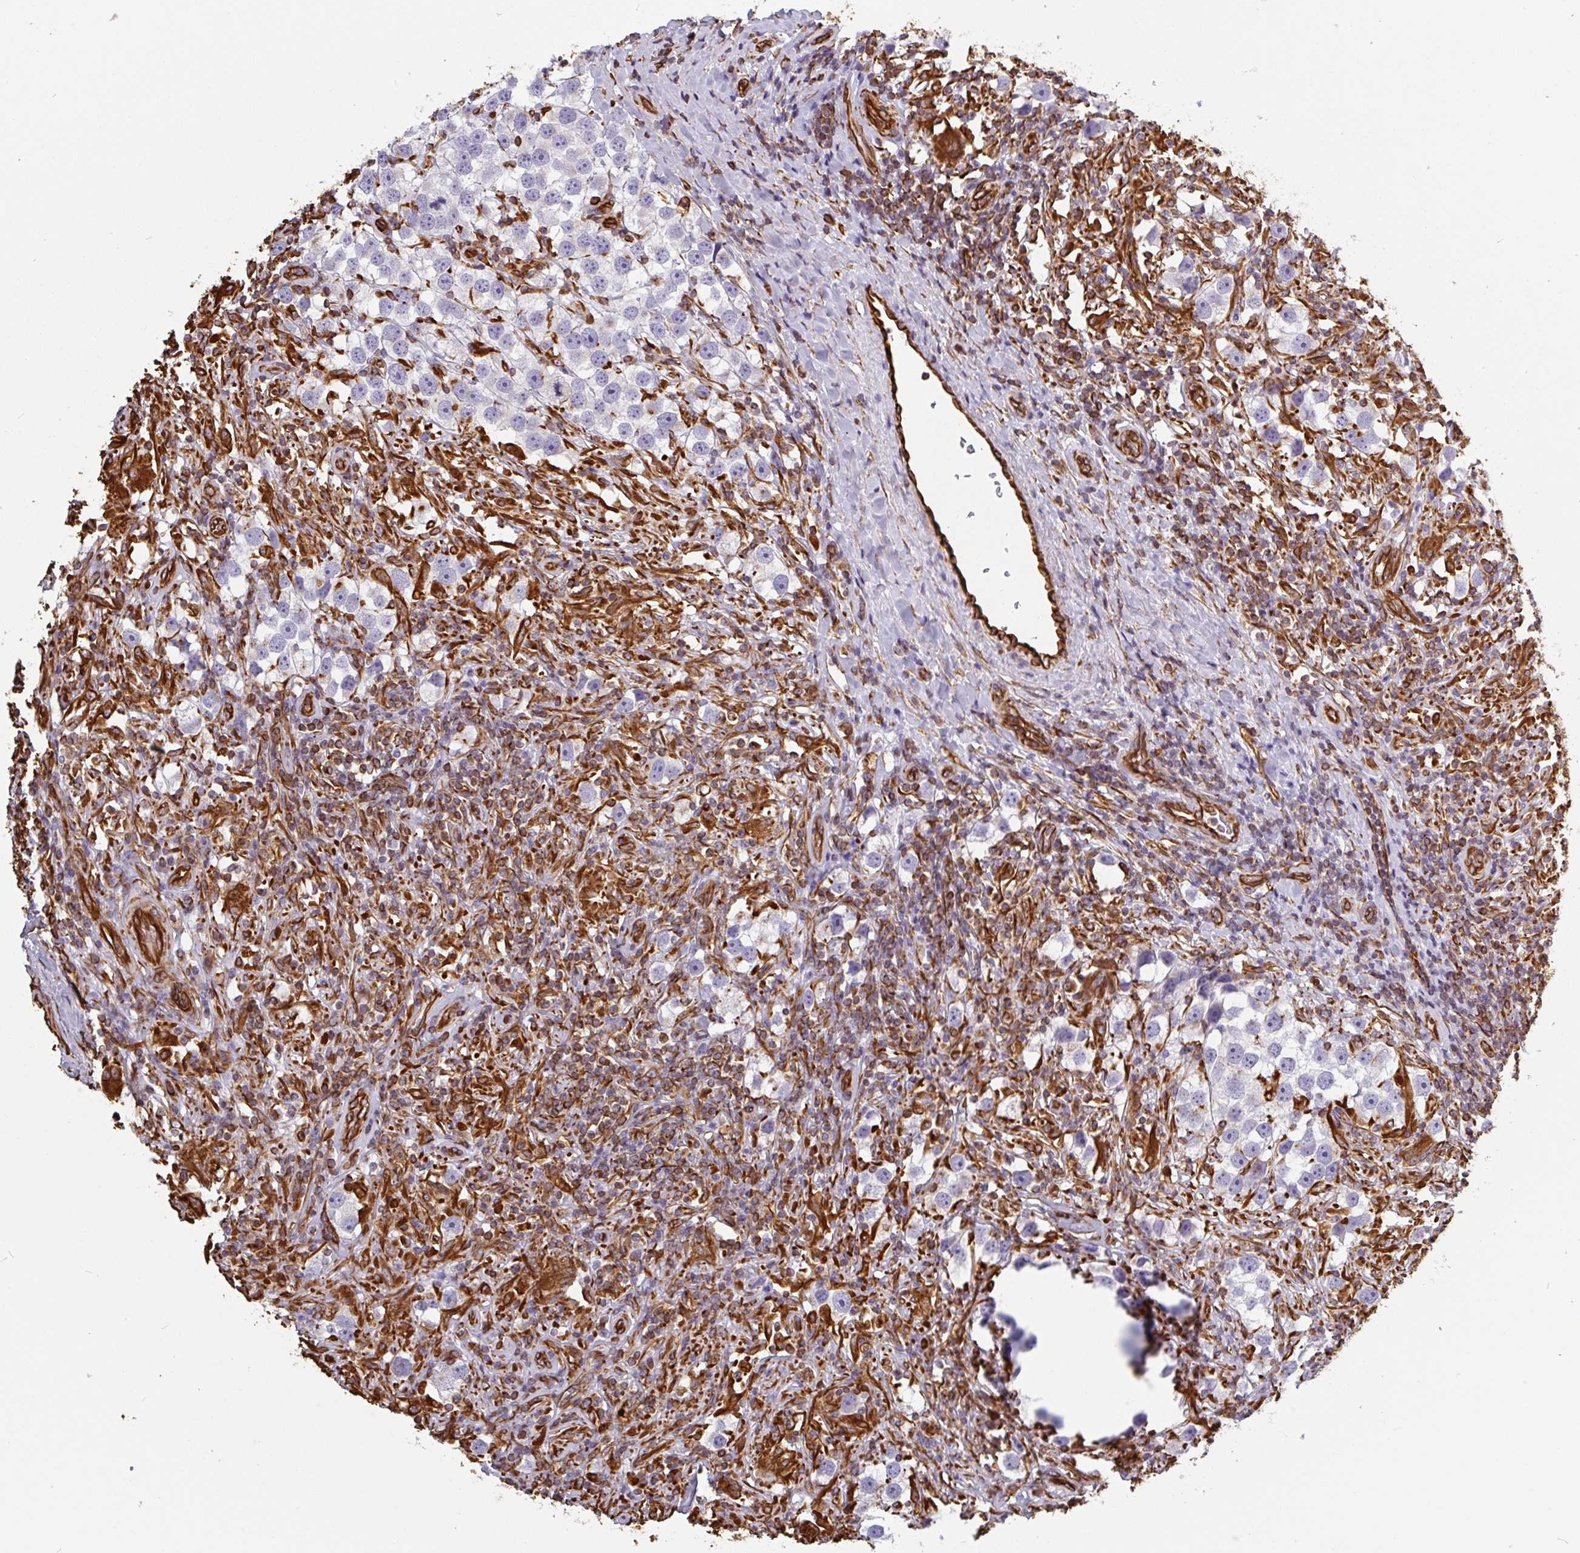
{"staining": {"intensity": "negative", "quantity": "none", "location": "none"}, "tissue": "testis cancer", "cell_type": "Tumor cells", "image_type": "cancer", "snomed": [{"axis": "morphology", "description": "Seminoma, NOS"}, {"axis": "topography", "description": "Testis"}], "caption": "Tumor cells show no significant protein expression in seminoma (testis).", "gene": "PPFIA1", "patient": {"sex": "male", "age": 49}}